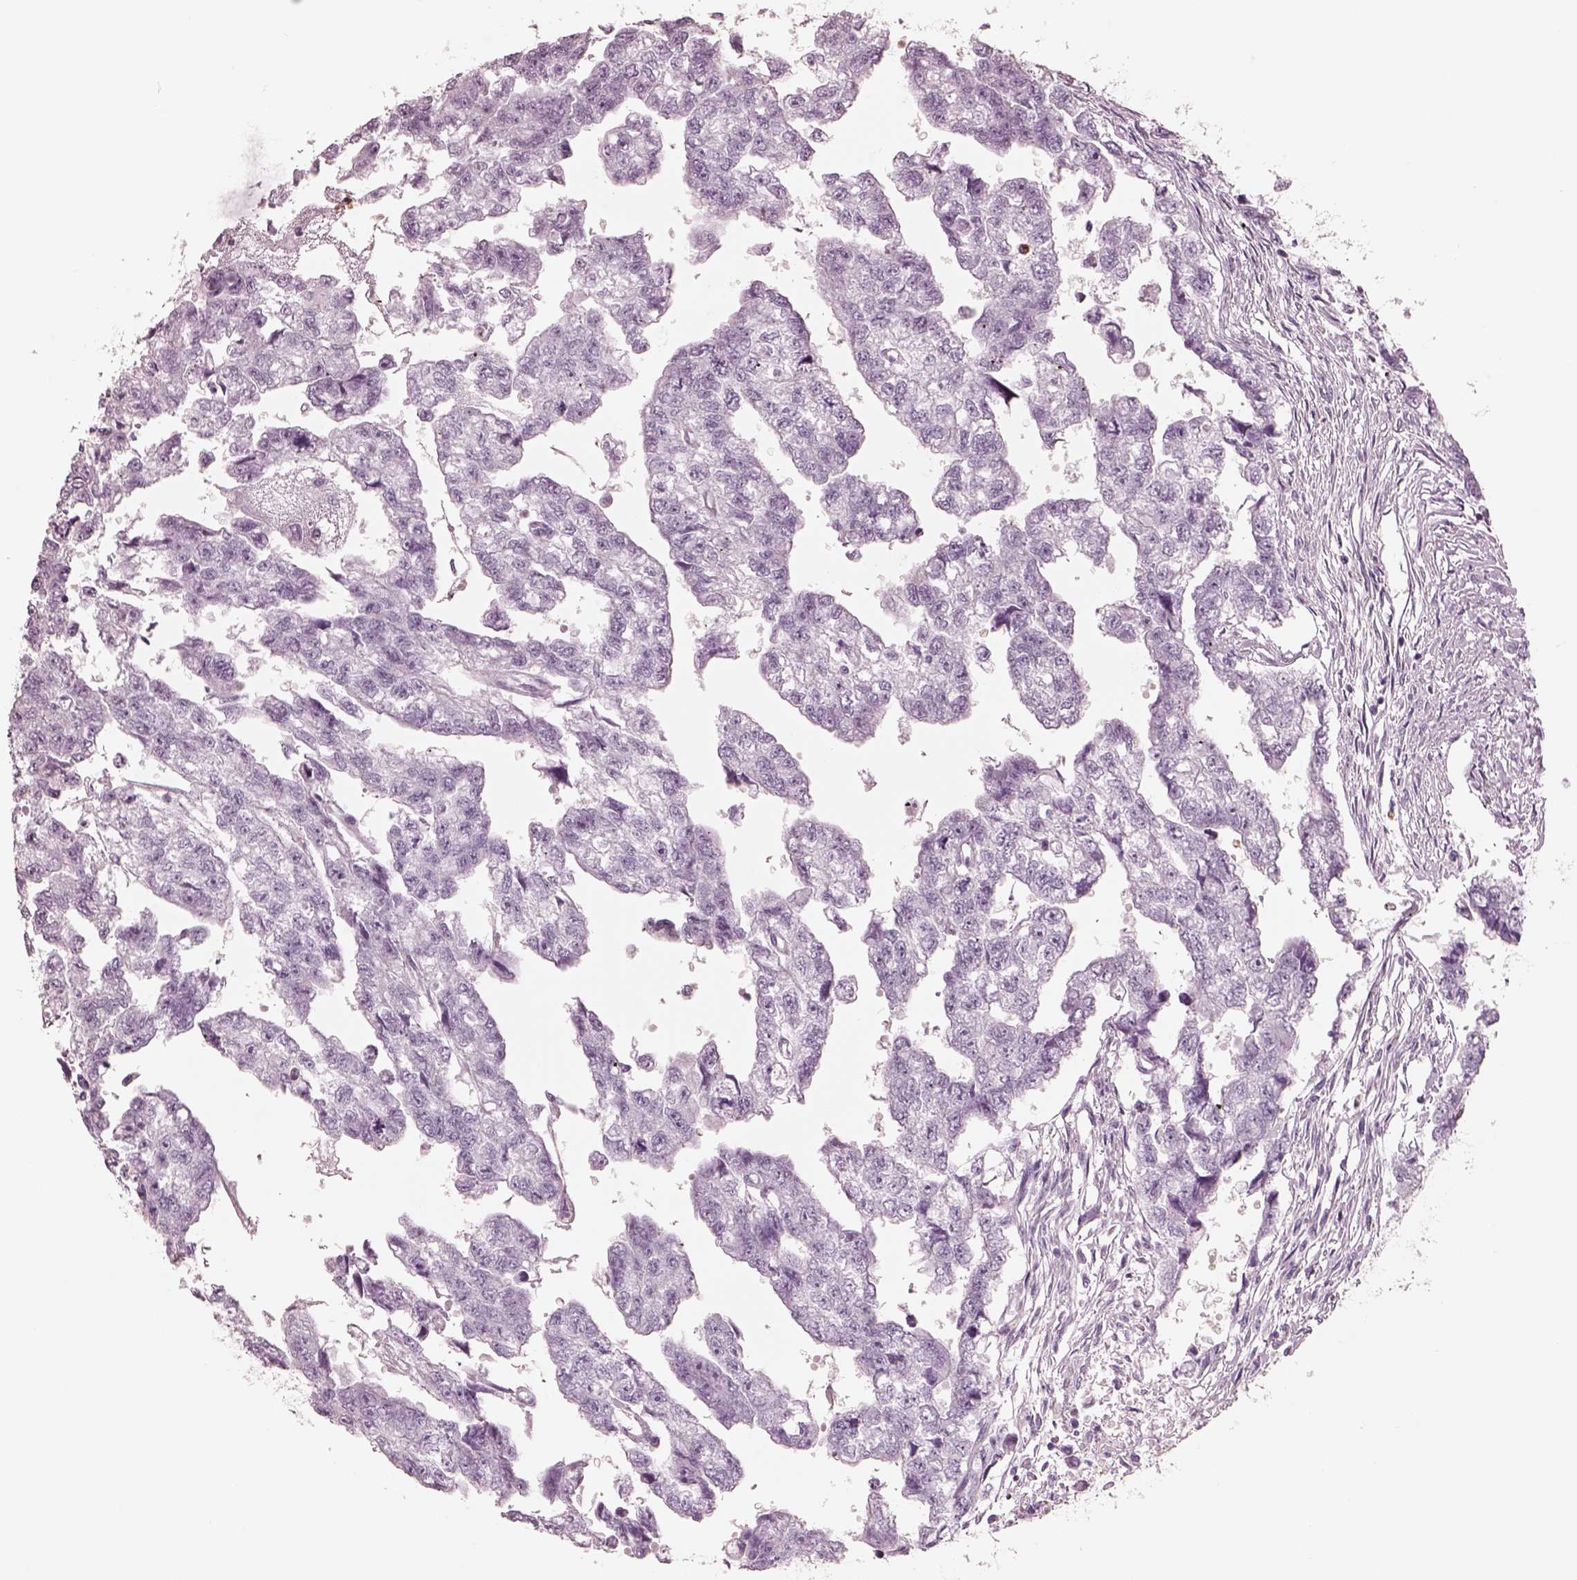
{"staining": {"intensity": "negative", "quantity": "none", "location": "none"}, "tissue": "testis cancer", "cell_type": "Tumor cells", "image_type": "cancer", "snomed": [{"axis": "morphology", "description": "Carcinoma, Embryonal, NOS"}, {"axis": "morphology", "description": "Teratoma, malignant, NOS"}, {"axis": "topography", "description": "Testis"}], "caption": "The histopathology image shows no significant expression in tumor cells of testis embryonal carcinoma. (DAB IHC with hematoxylin counter stain).", "gene": "ELANE", "patient": {"sex": "male", "age": 44}}